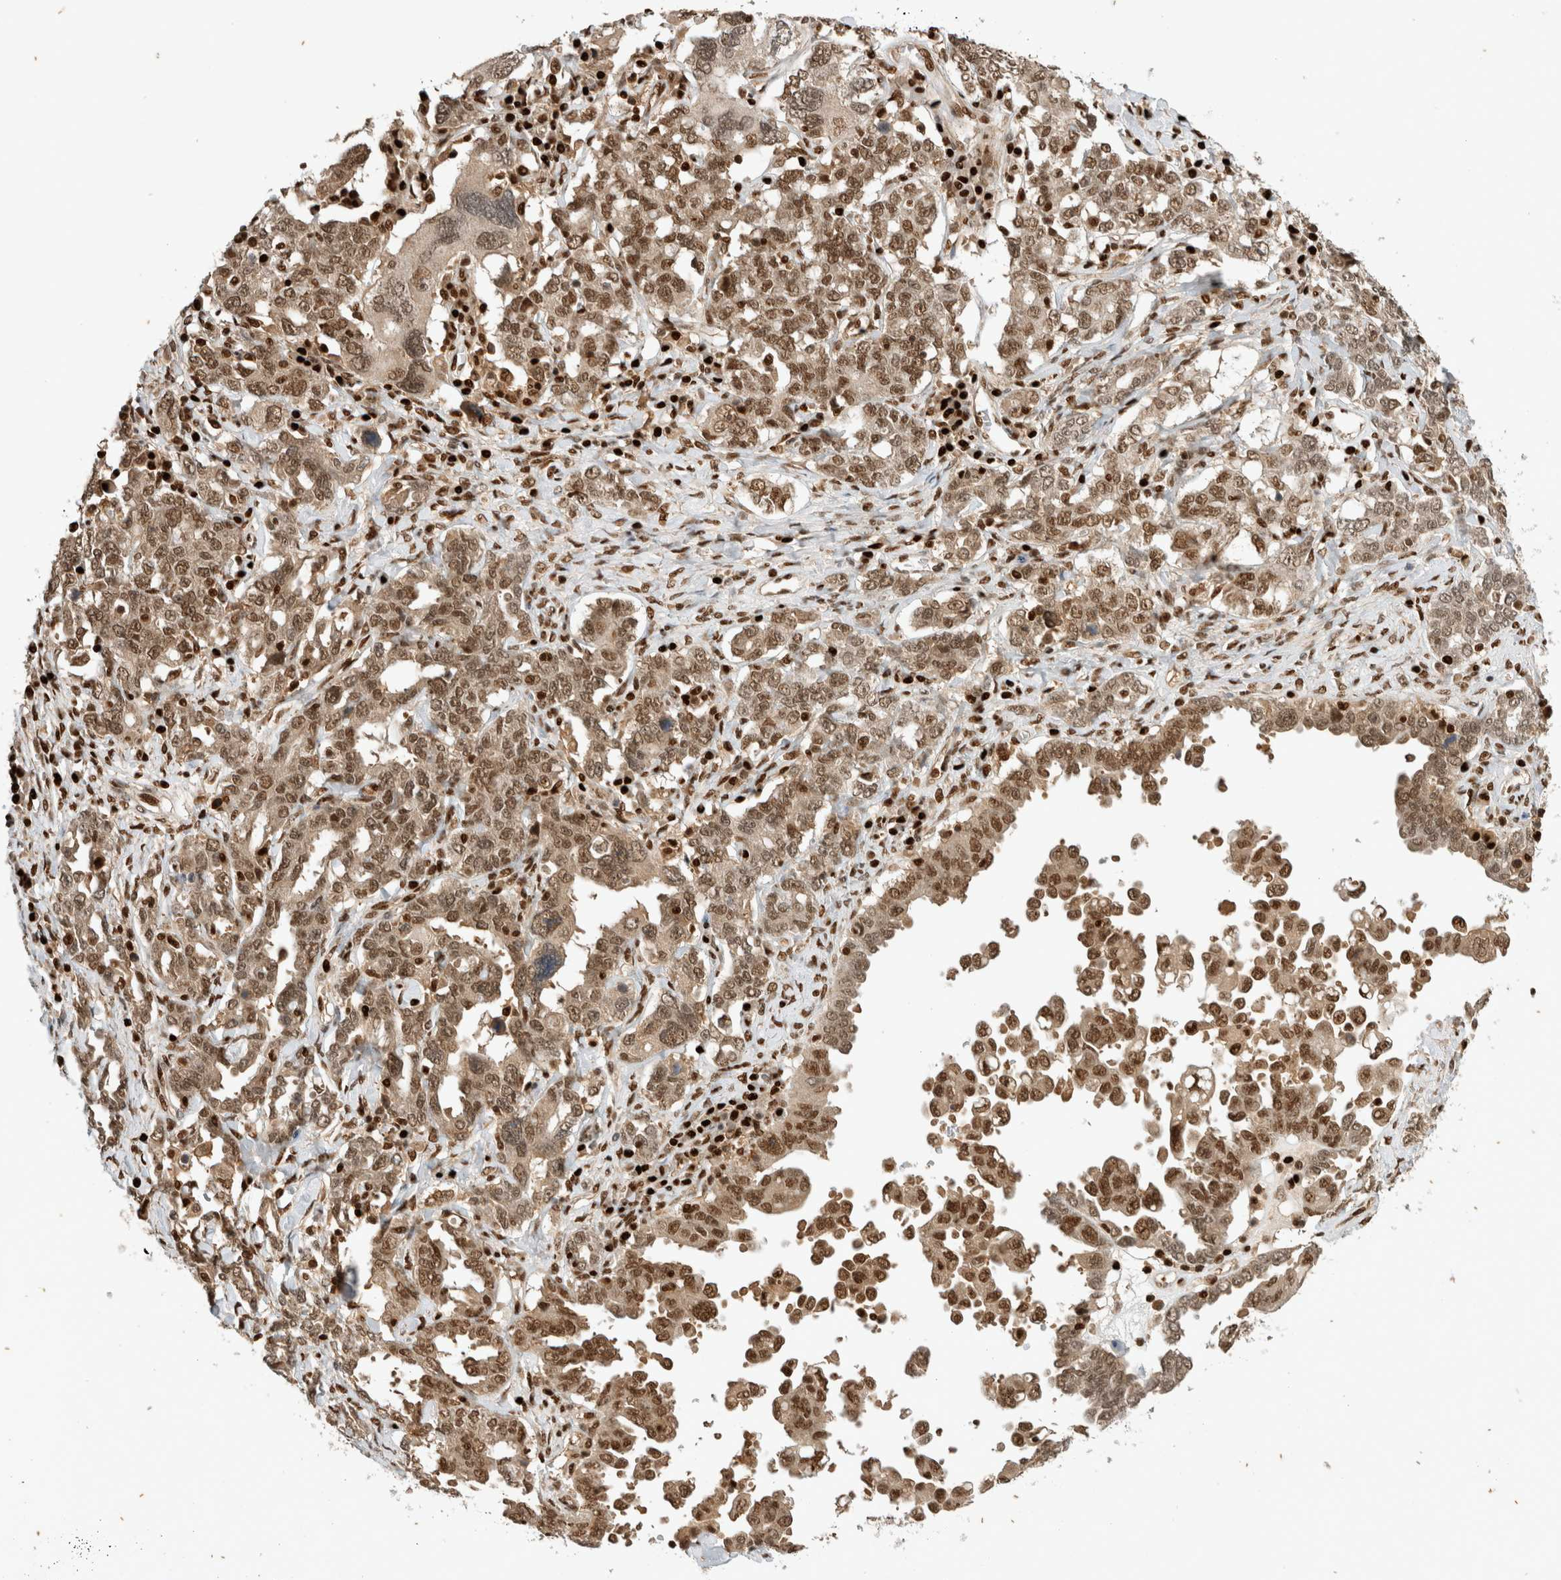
{"staining": {"intensity": "moderate", "quantity": ">75%", "location": "cytoplasmic/membranous,nuclear"}, "tissue": "ovarian cancer", "cell_type": "Tumor cells", "image_type": "cancer", "snomed": [{"axis": "morphology", "description": "Carcinoma, endometroid"}, {"axis": "topography", "description": "Ovary"}], "caption": "Protein expression analysis of ovarian cancer (endometroid carcinoma) exhibits moderate cytoplasmic/membranous and nuclear positivity in approximately >75% of tumor cells.", "gene": "SNRNP40", "patient": {"sex": "female", "age": 62}}